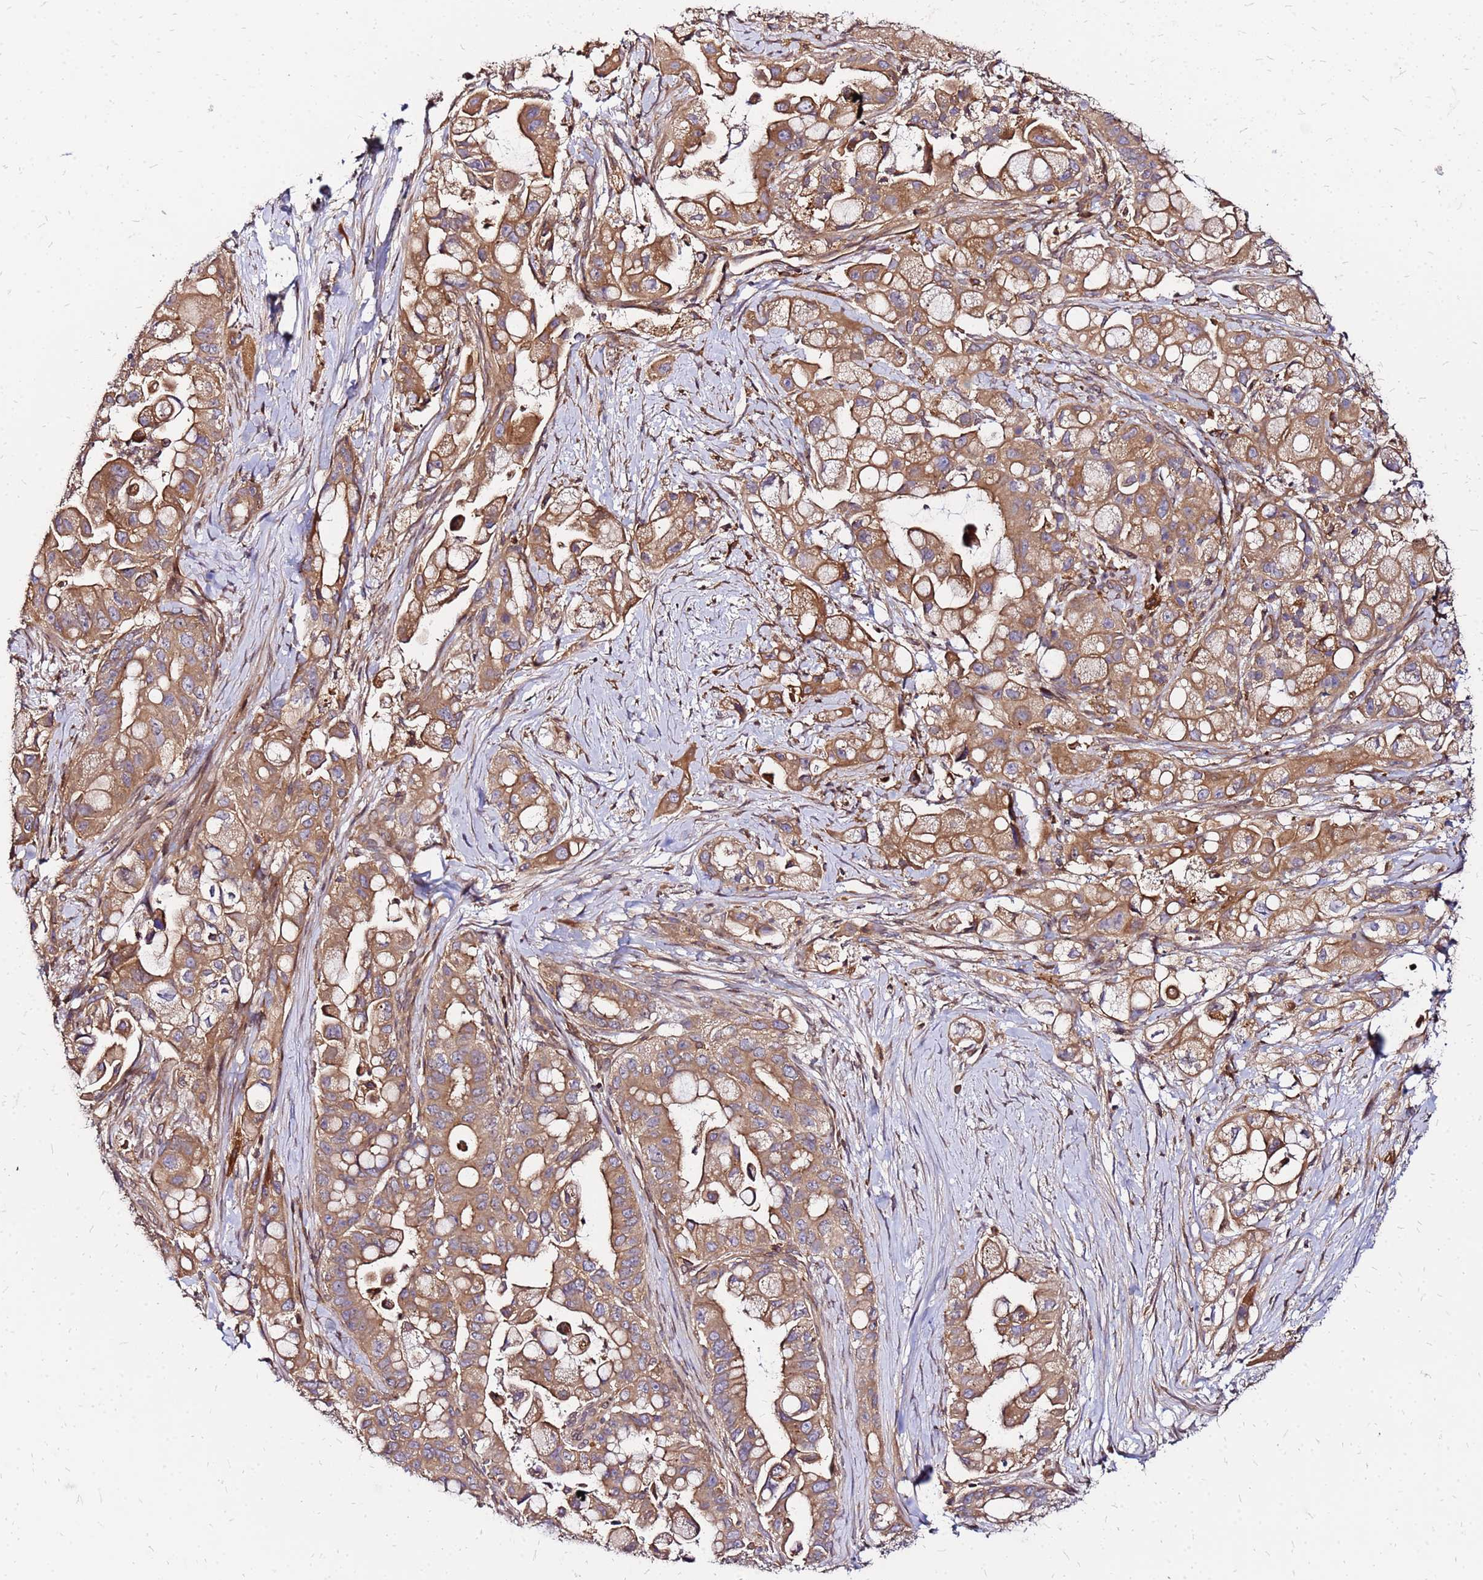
{"staining": {"intensity": "moderate", "quantity": ">75%", "location": "cytoplasmic/membranous"}, "tissue": "pancreatic cancer", "cell_type": "Tumor cells", "image_type": "cancer", "snomed": [{"axis": "morphology", "description": "Adenocarcinoma, NOS"}, {"axis": "topography", "description": "Pancreas"}], "caption": "DAB (3,3'-diaminobenzidine) immunohistochemical staining of pancreatic cancer displays moderate cytoplasmic/membranous protein expression in approximately >75% of tumor cells. The protein is stained brown, and the nuclei are stained in blue (DAB IHC with brightfield microscopy, high magnification).", "gene": "CYBC1", "patient": {"sex": "male", "age": 68}}